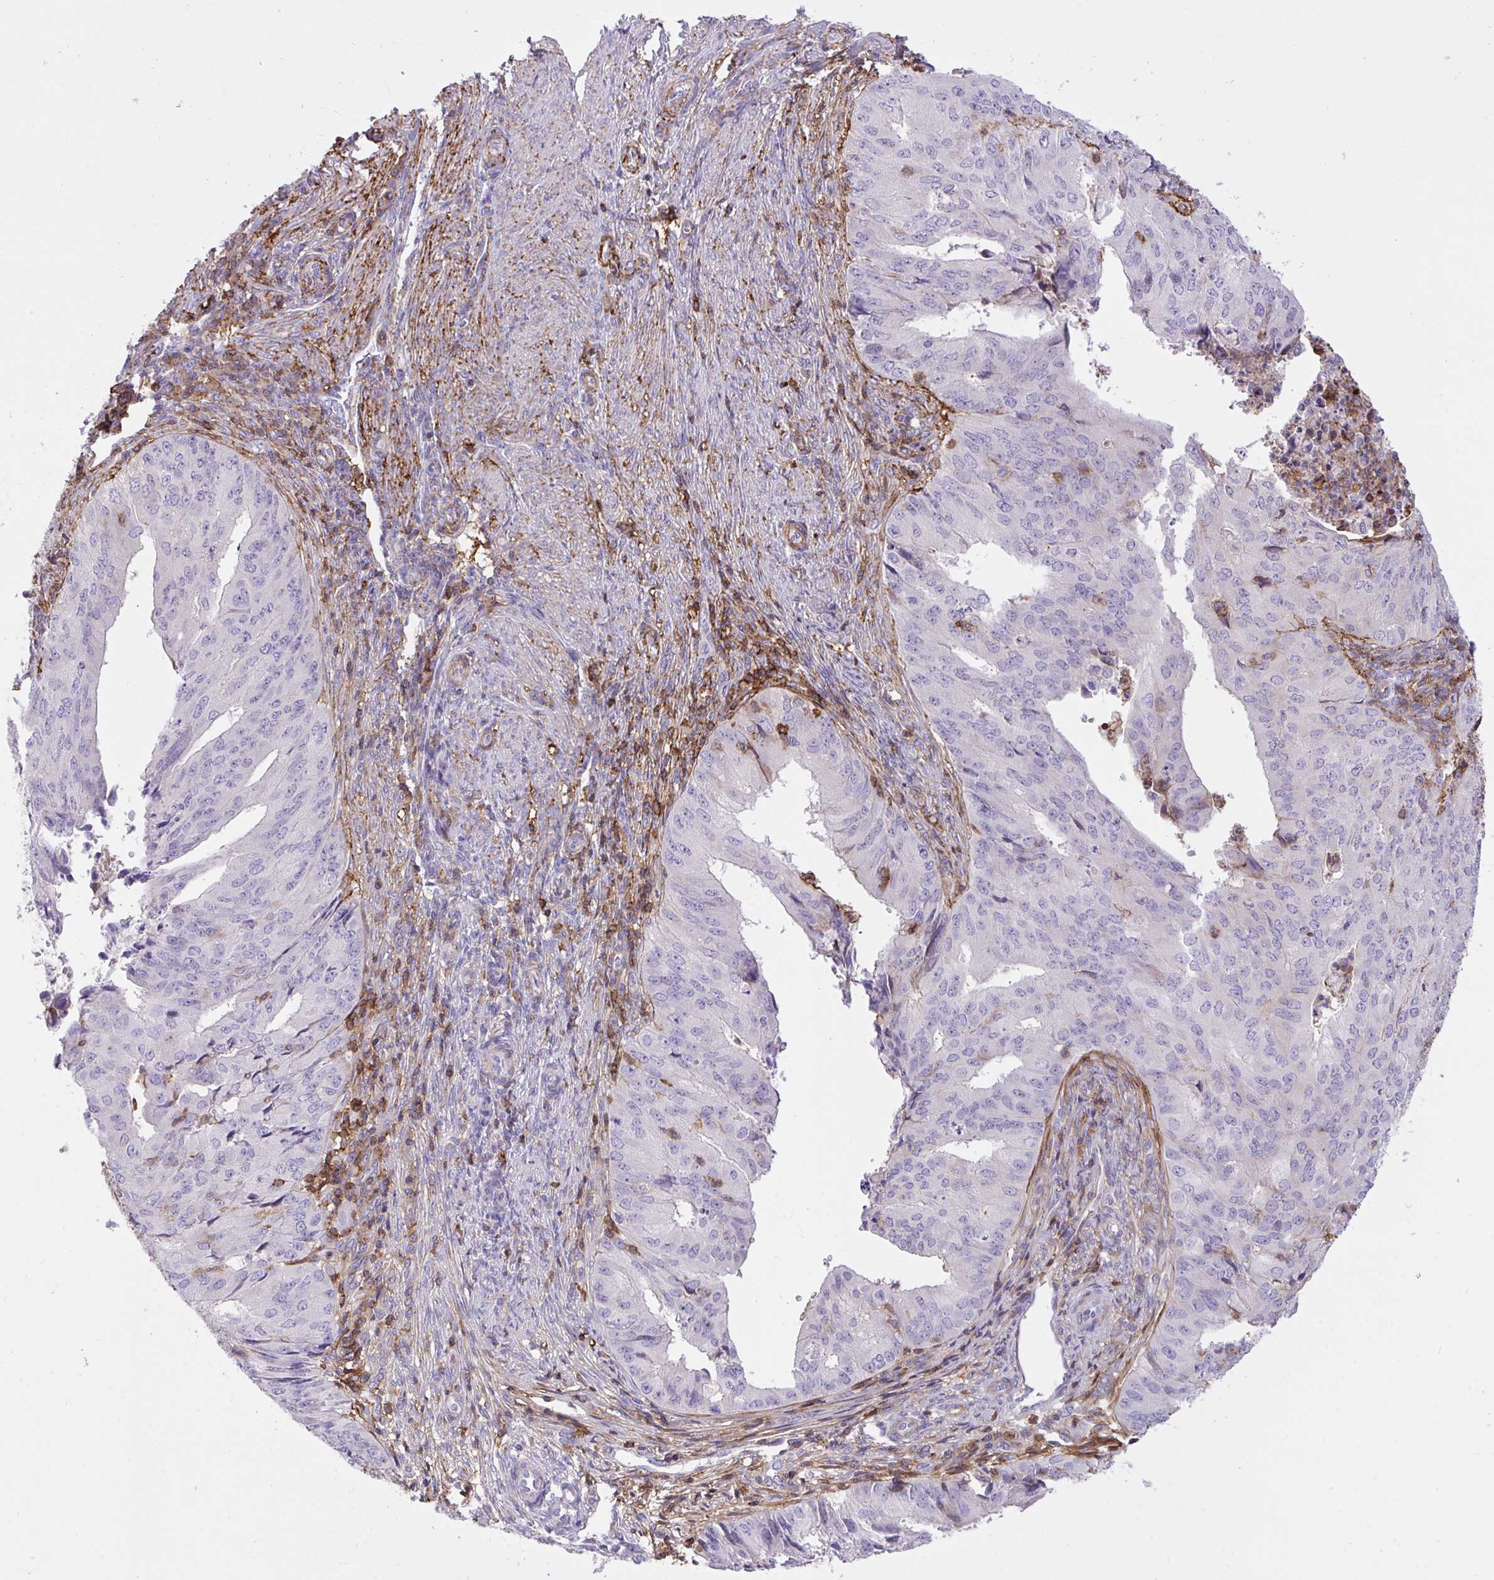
{"staining": {"intensity": "negative", "quantity": "none", "location": "none"}, "tissue": "endometrial cancer", "cell_type": "Tumor cells", "image_type": "cancer", "snomed": [{"axis": "morphology", "description": "Adenocarcinoma, NOS"}, {"axis": "topography", "description": "Endometrium"}], "caption": "Tumor cells show no significant expression in adenocarcinoma (endometrial).", "gene": "ERI1", "patient": {"sex": "female", "age": 50}}